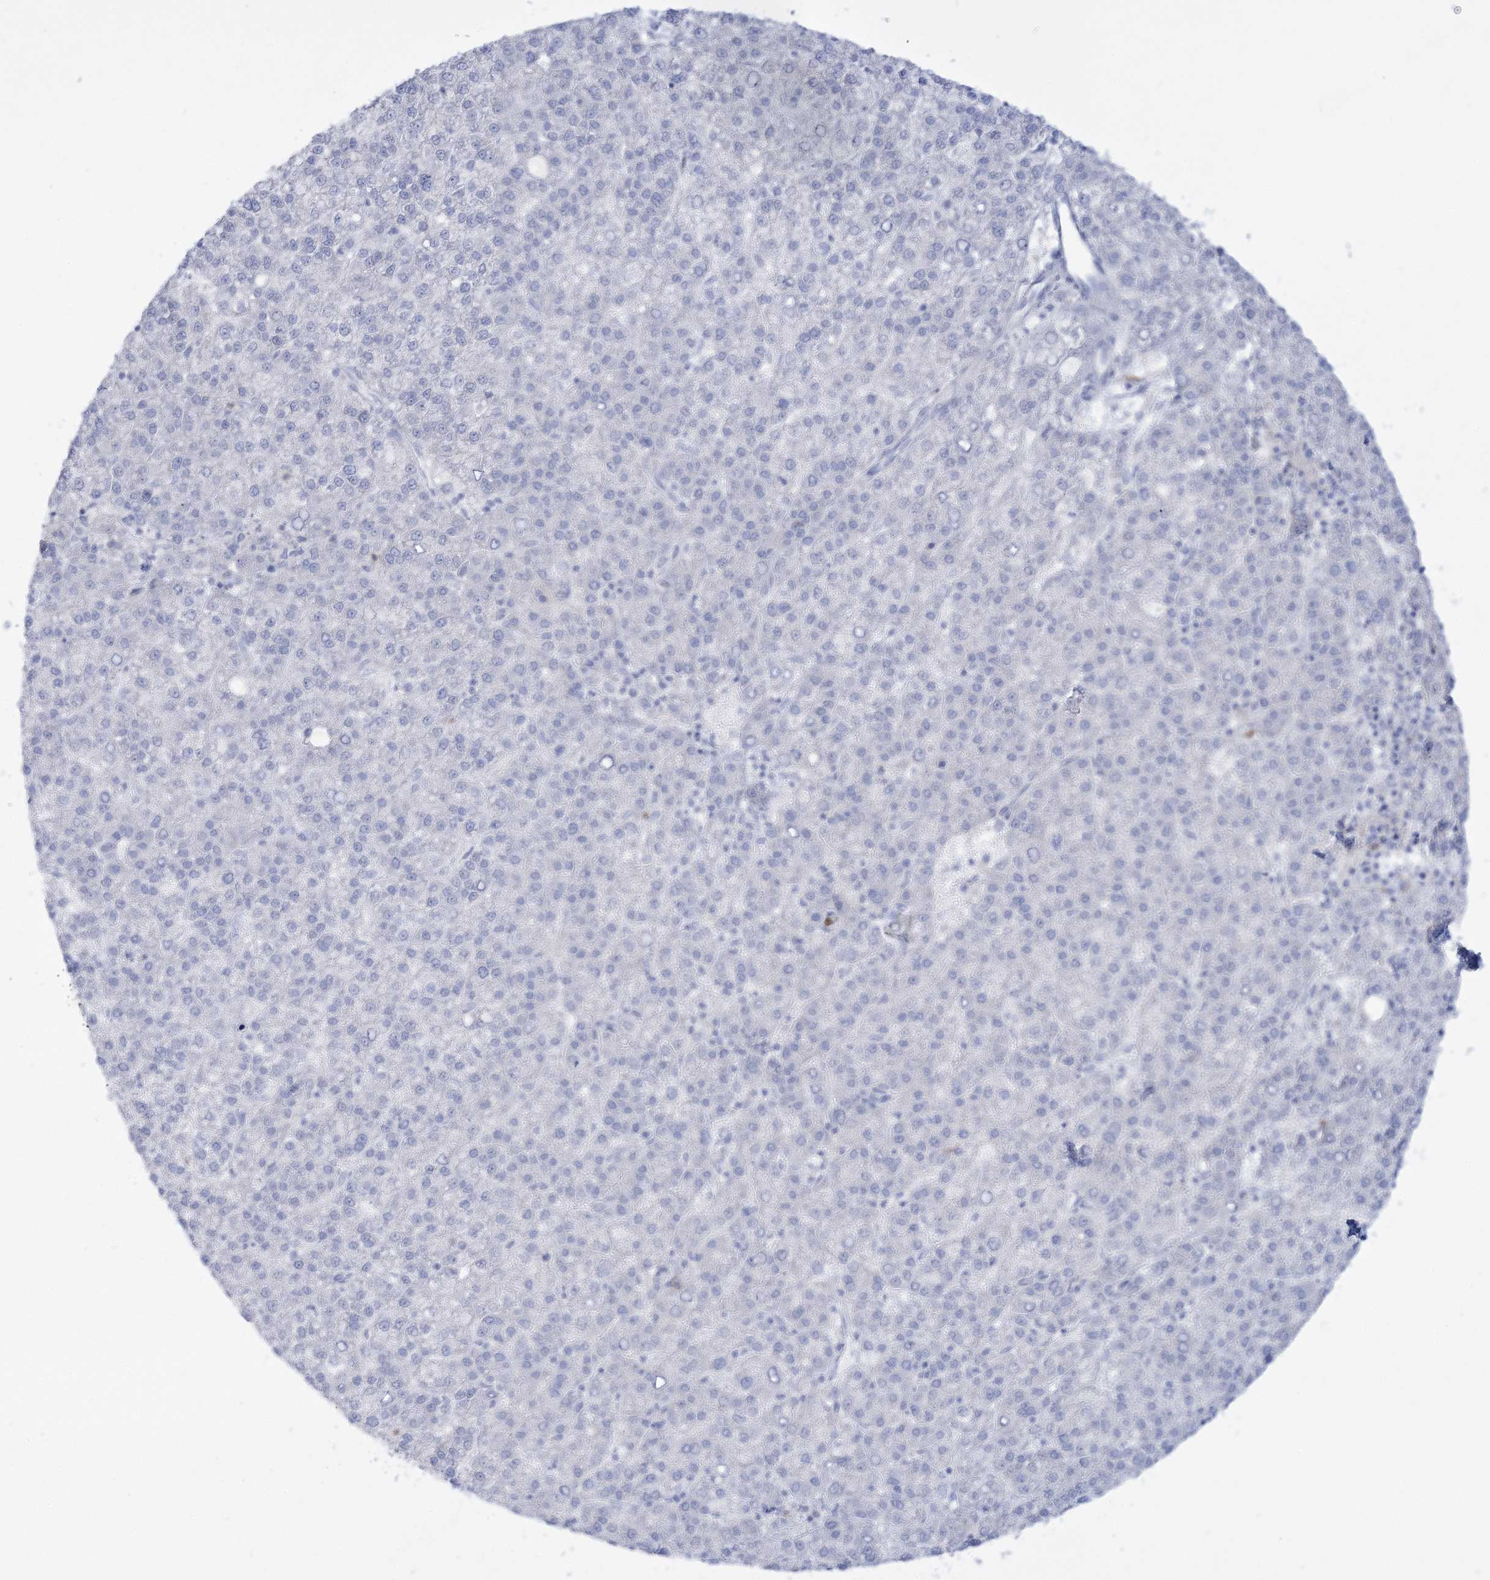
{"staining": {"intensity": "negative", "quantity": "none", "location": "none"}, "tissue": "liver cancer", "cell_type": "Tumor cells", "image_type": "cancer", "snomed": [{"axis": "morphology", "description": "Carcinoma, Hepatocellular, NOS"}, {"axis": "topography", "description": "Liver"}], "caption": "Tumor cells show no significant staining in liver hepatocellular carcinoma. The staining is performed using DAB brown chromogen with nuclei counter-stained in using hematoxylin.", "gene": "WDSUB1", "patient": {"sex": "female", "age": 58}}